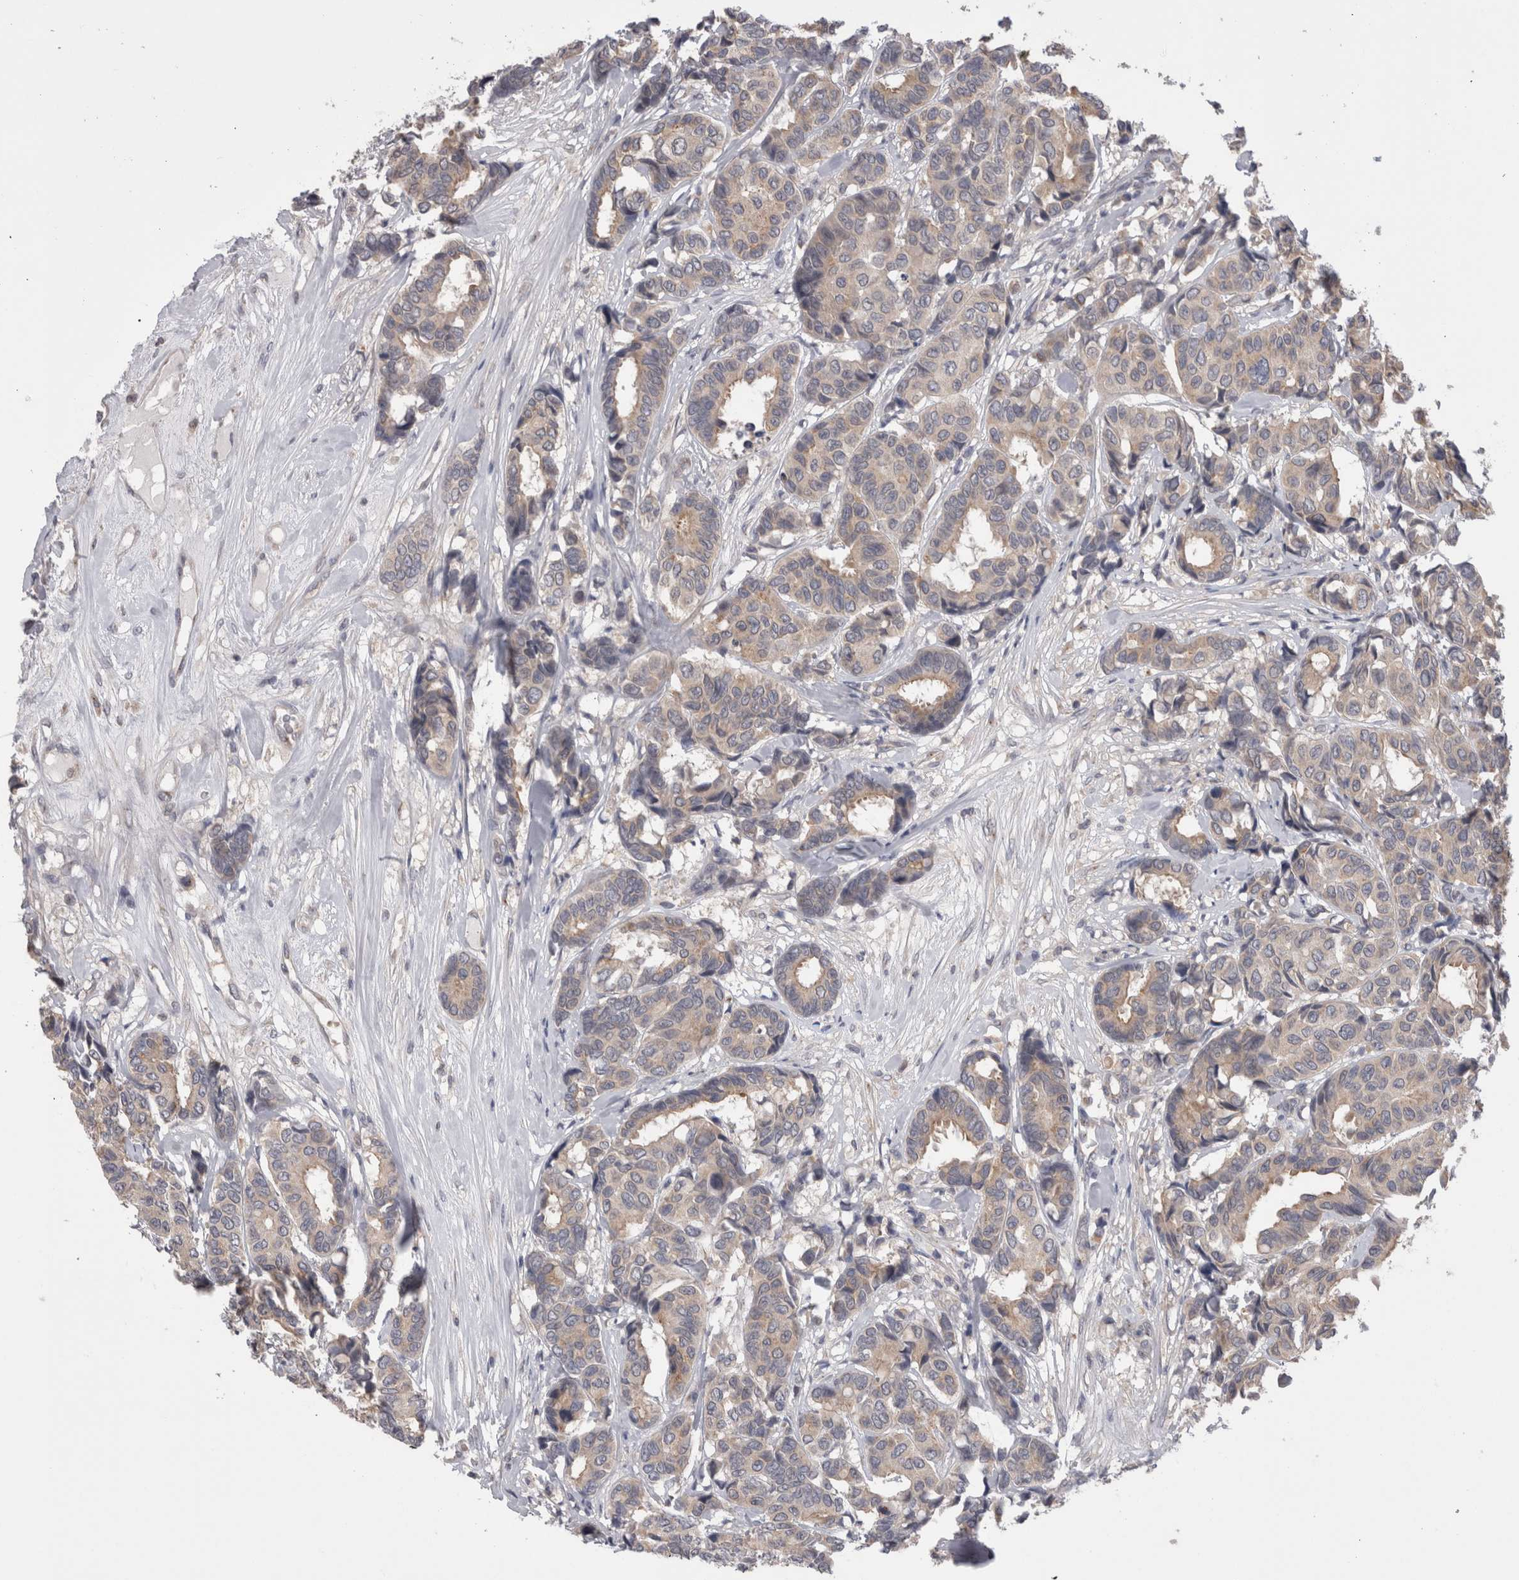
{"staining": {"intensity": "weak", "quantity": ">75%", "location": "cytoplasmic/membranous"}, "tissue": "breast cancer", "cell_type": "Tumor cells", "image_type": "cancer", "snomed": [{"axis": "morphology", "description": "Duct carcinoma"}, {"axis": "topography", "description": "Breast"}], "caption": "Protein staining of breast infiltrating ductal carcinoma tissue displays weak cytoplasmic/membranous positivity in about >75% of tumor cells.", "gene": "DCTN6", "patient": {"sex": "female", "age": 87}}